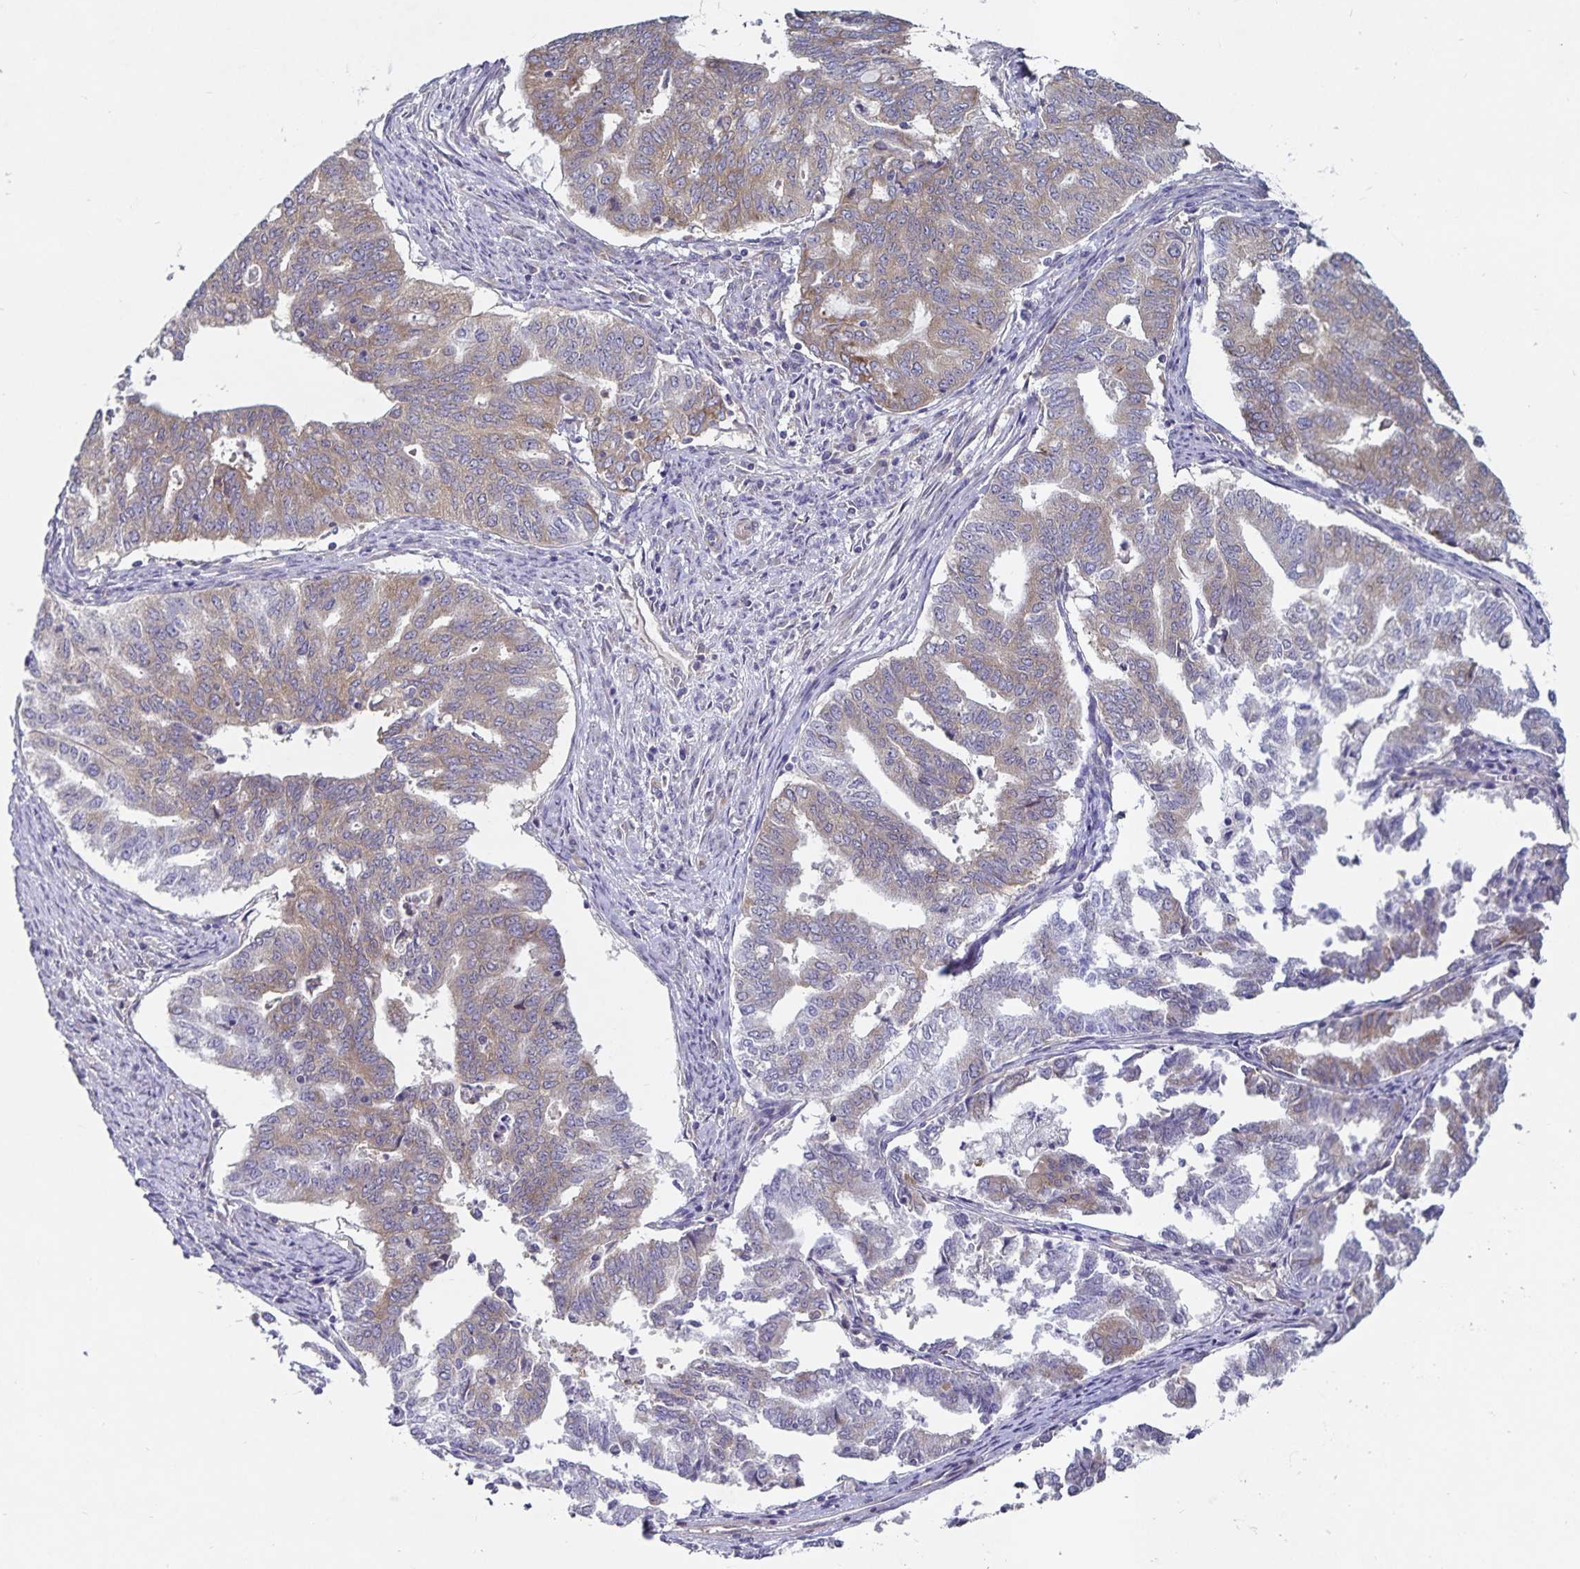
{"staining": {"intensity": "weak", "quantity": "25%-75%", "location": "cytoplasmic/membranous"}, "tissue": "endometrial cancer", "cell_type": "Tumor cells", "image_type": "cancer", "snomed": [{"axis": "morphology", "description": "Adenocarcinoma, NOS"}, {"axis": "topography", "description": "Endometrium"}], "caption": "Immunohistochemistry (IHC) image of human endometrial cancer (adenocarcinoma) stained for a protein (brown), which displays low levels of weak cytoplasmic/membranous staining in approximately 25%-75% of tumor cells.", "gene": "FAM120A", "patient": {"sex": "female", "age": 79}}